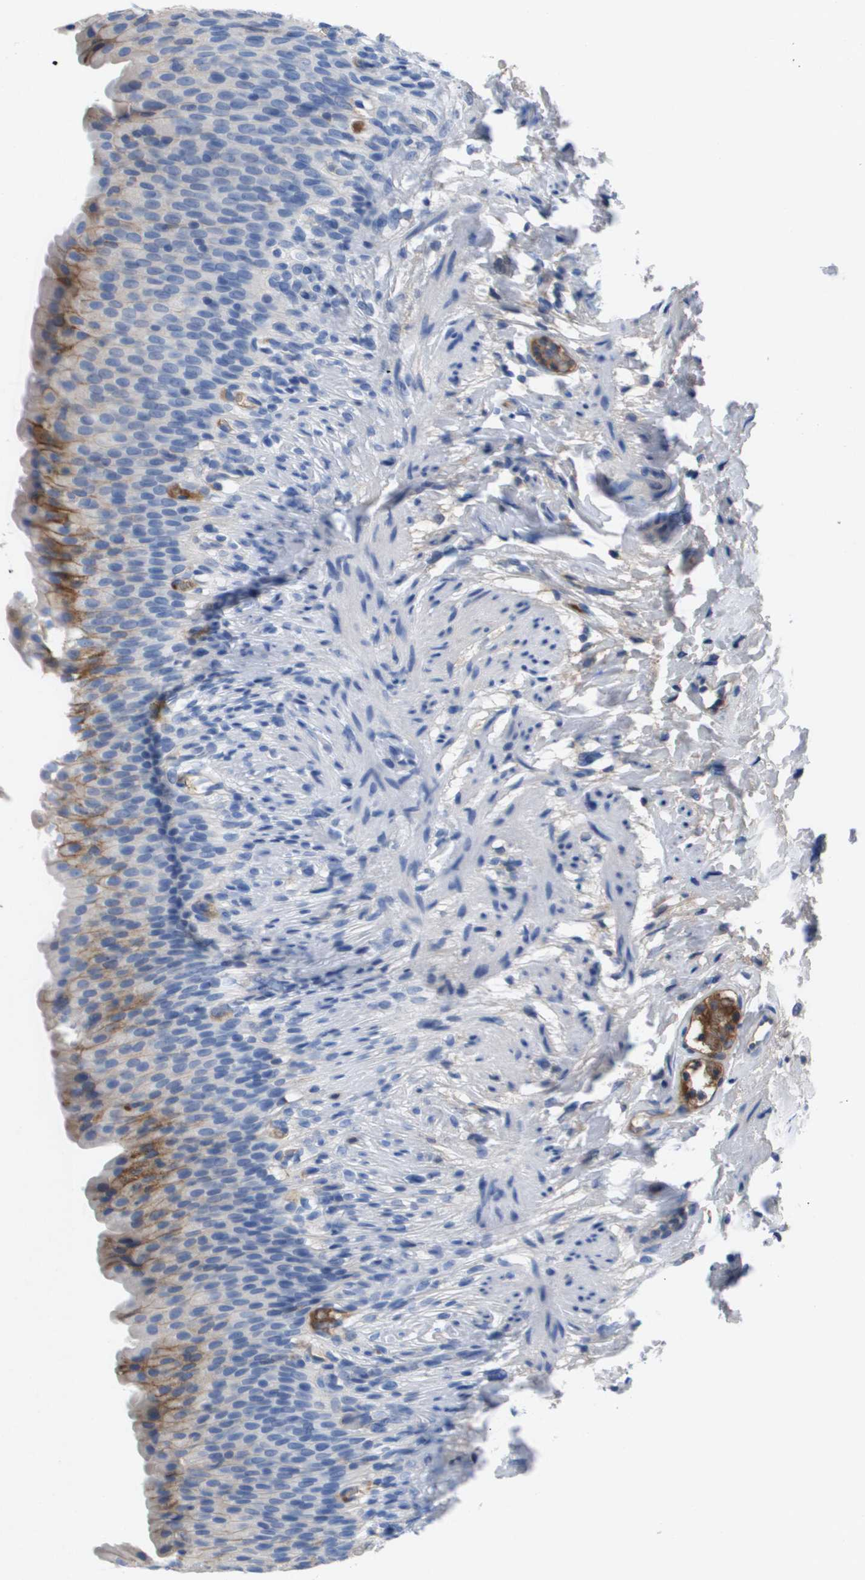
{"staining": {"intensity": "moderate", "quantity": "<25%", "location": "cytoplasmic/membranous"}, "tissue": "urinary bladder", "cell_type": "Urothelial cells", "image_type": "normal", "snomed": [{"axis": "morphology", "description": "Normal tissue, NOS"}, {"axis": "topography", "description": "Urinary bladder"}], "caption": "This photomicrograph exhibits immunohistochemistry (IHC) staining of benign urinary bladder, with low moderate cytoplasmic/membranous expression in about <25% of urothelial cells.", "gene": "SERPINA6", "patient": {"sex": "female", "age": 79}}